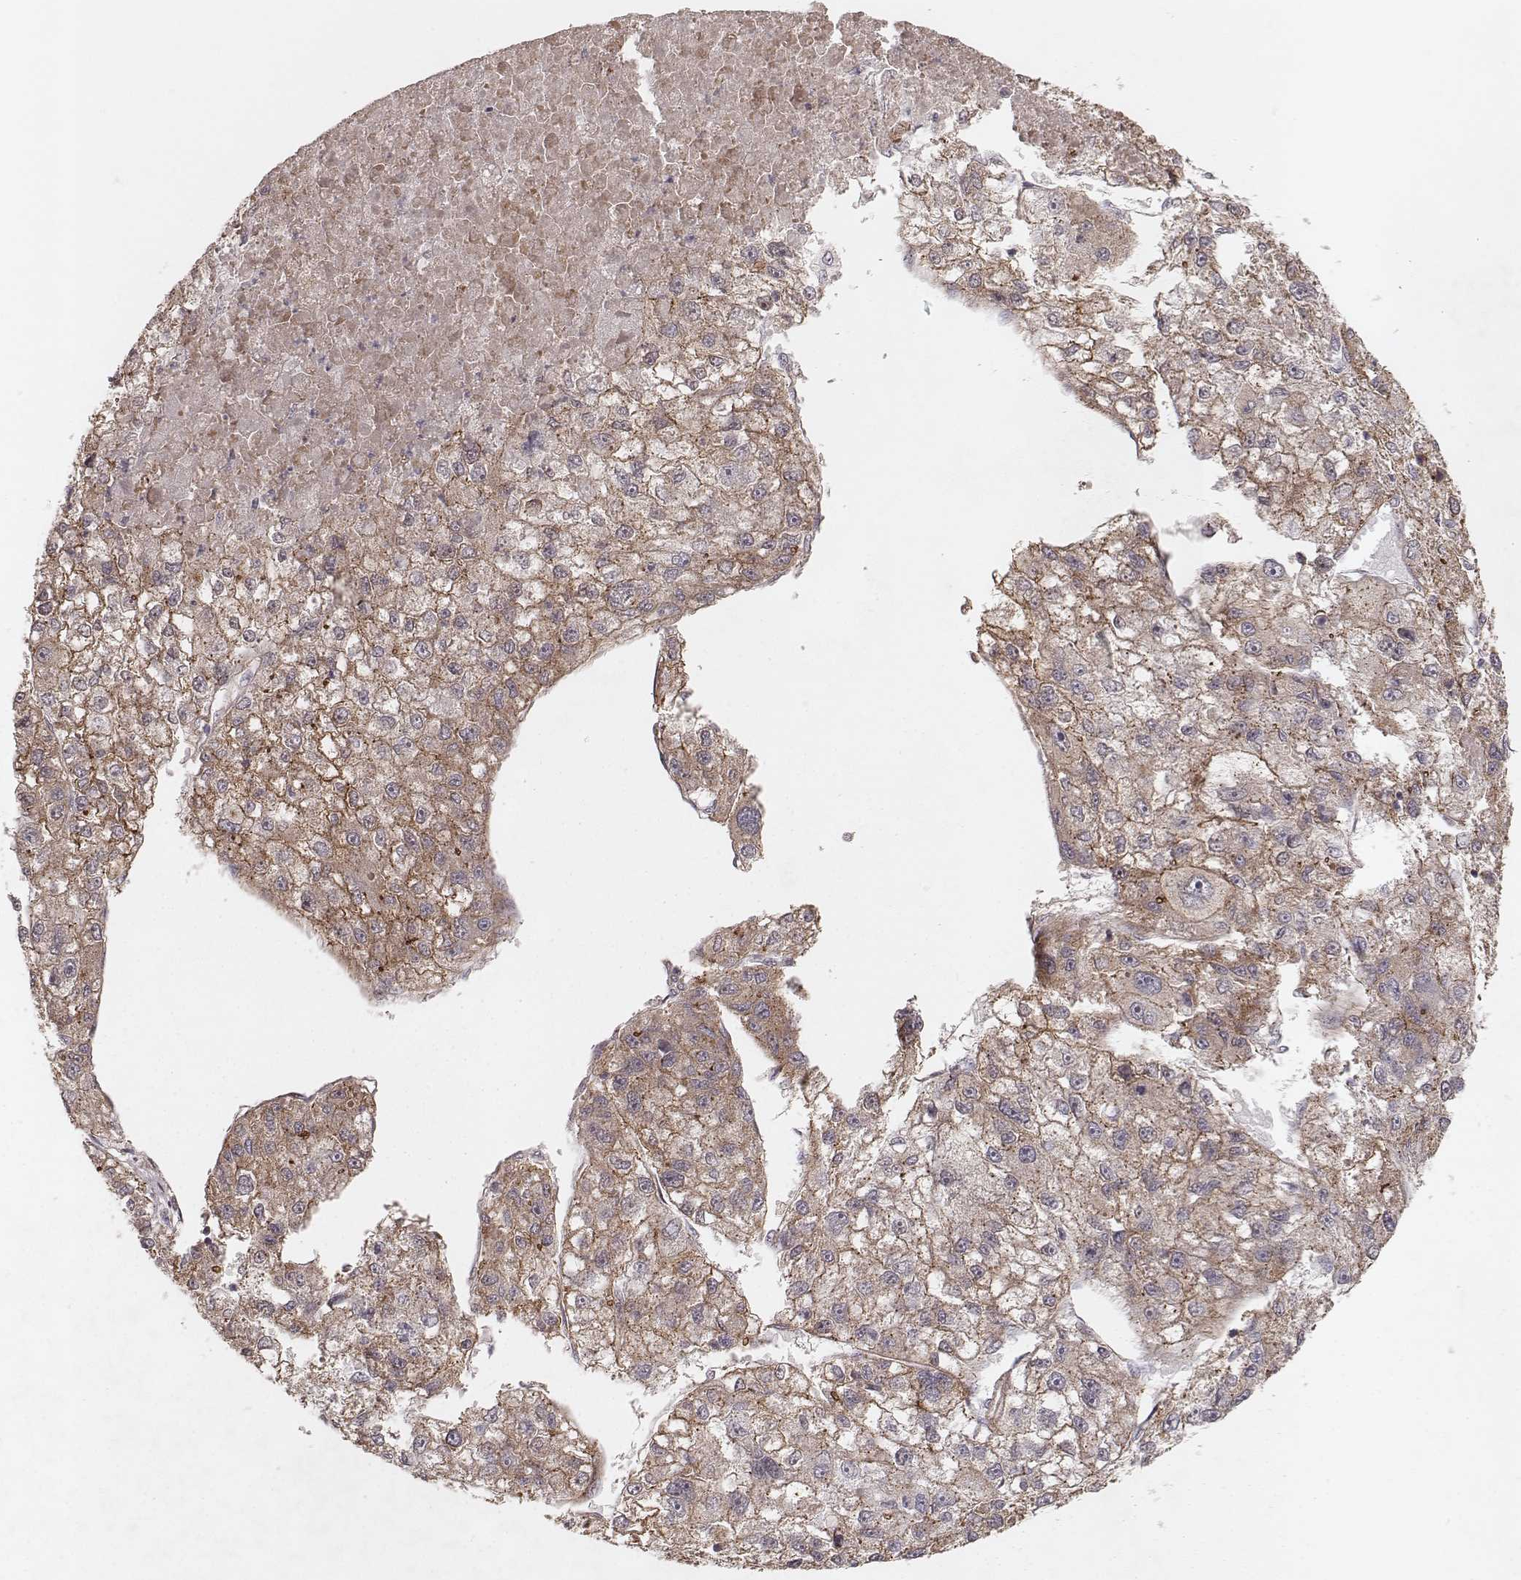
{"staining": {"intensity": "moderate", "quantity": ">75%", "location": "cytoplasmic/membranous"}, "tissue": "liver cancer", "cell_type": "Tumor cells", "image_type": "cancer", "snomed": [{"axis": "morphology", "description": "Carcinoma, Hepatocellular, NOS"}, {"axis": "topography", "description": "Liver"}], "caption": "Moderate cytoplasmic/membranous positivity for a protein is present in about >75% of tumor cells of liver cancer (hepatocellular carcinoma) using immunohistochemistry.", "gene": "NDUFA7", "patient": {"sex": "male", "age": 56}}